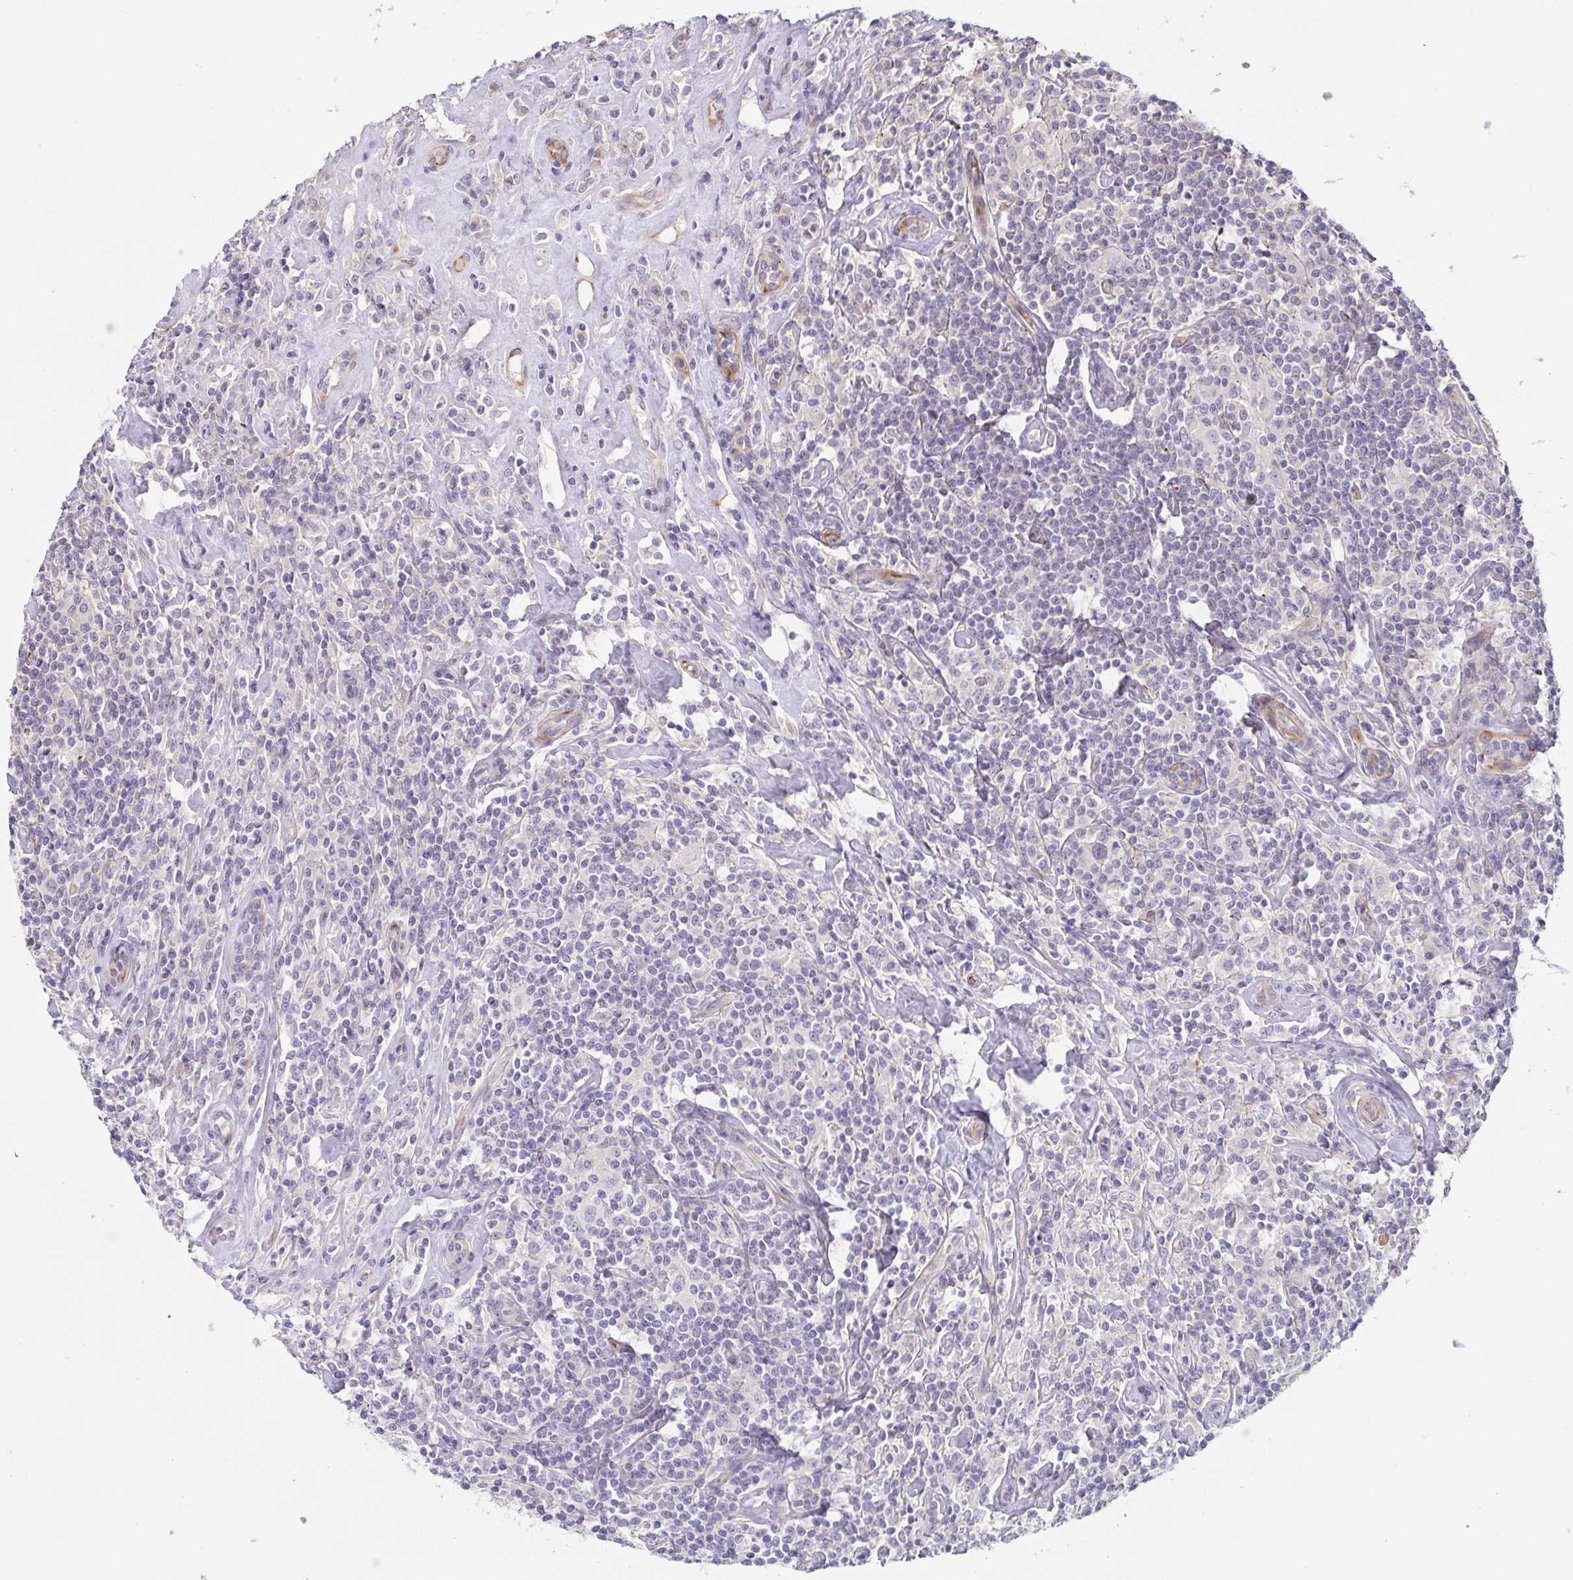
{"staining": {"intensity": "negative", "quantity": "none", "location": "none"}, "tissue": "lymphoma", "cell_type": "Tumor cells", "image_type": "cancer", "snomed": [{"axis": "morphology", "description": "Hodgkin's disease, NOS"}, {"axis": "morphology", "description": "Hodgkin's lymphoma, nodular sclerosis"}, {"axis": "topography", "description": "Lymph node"}], "caption": "Immunohistochemistry micrograph of human Hodgkin's lymphoma, nodular sclerosis stained for a protein (brown), which reveals no expression in tumor cells.", "gene": "COL17A1", "patient": {"sex": "female", "age": 10}}